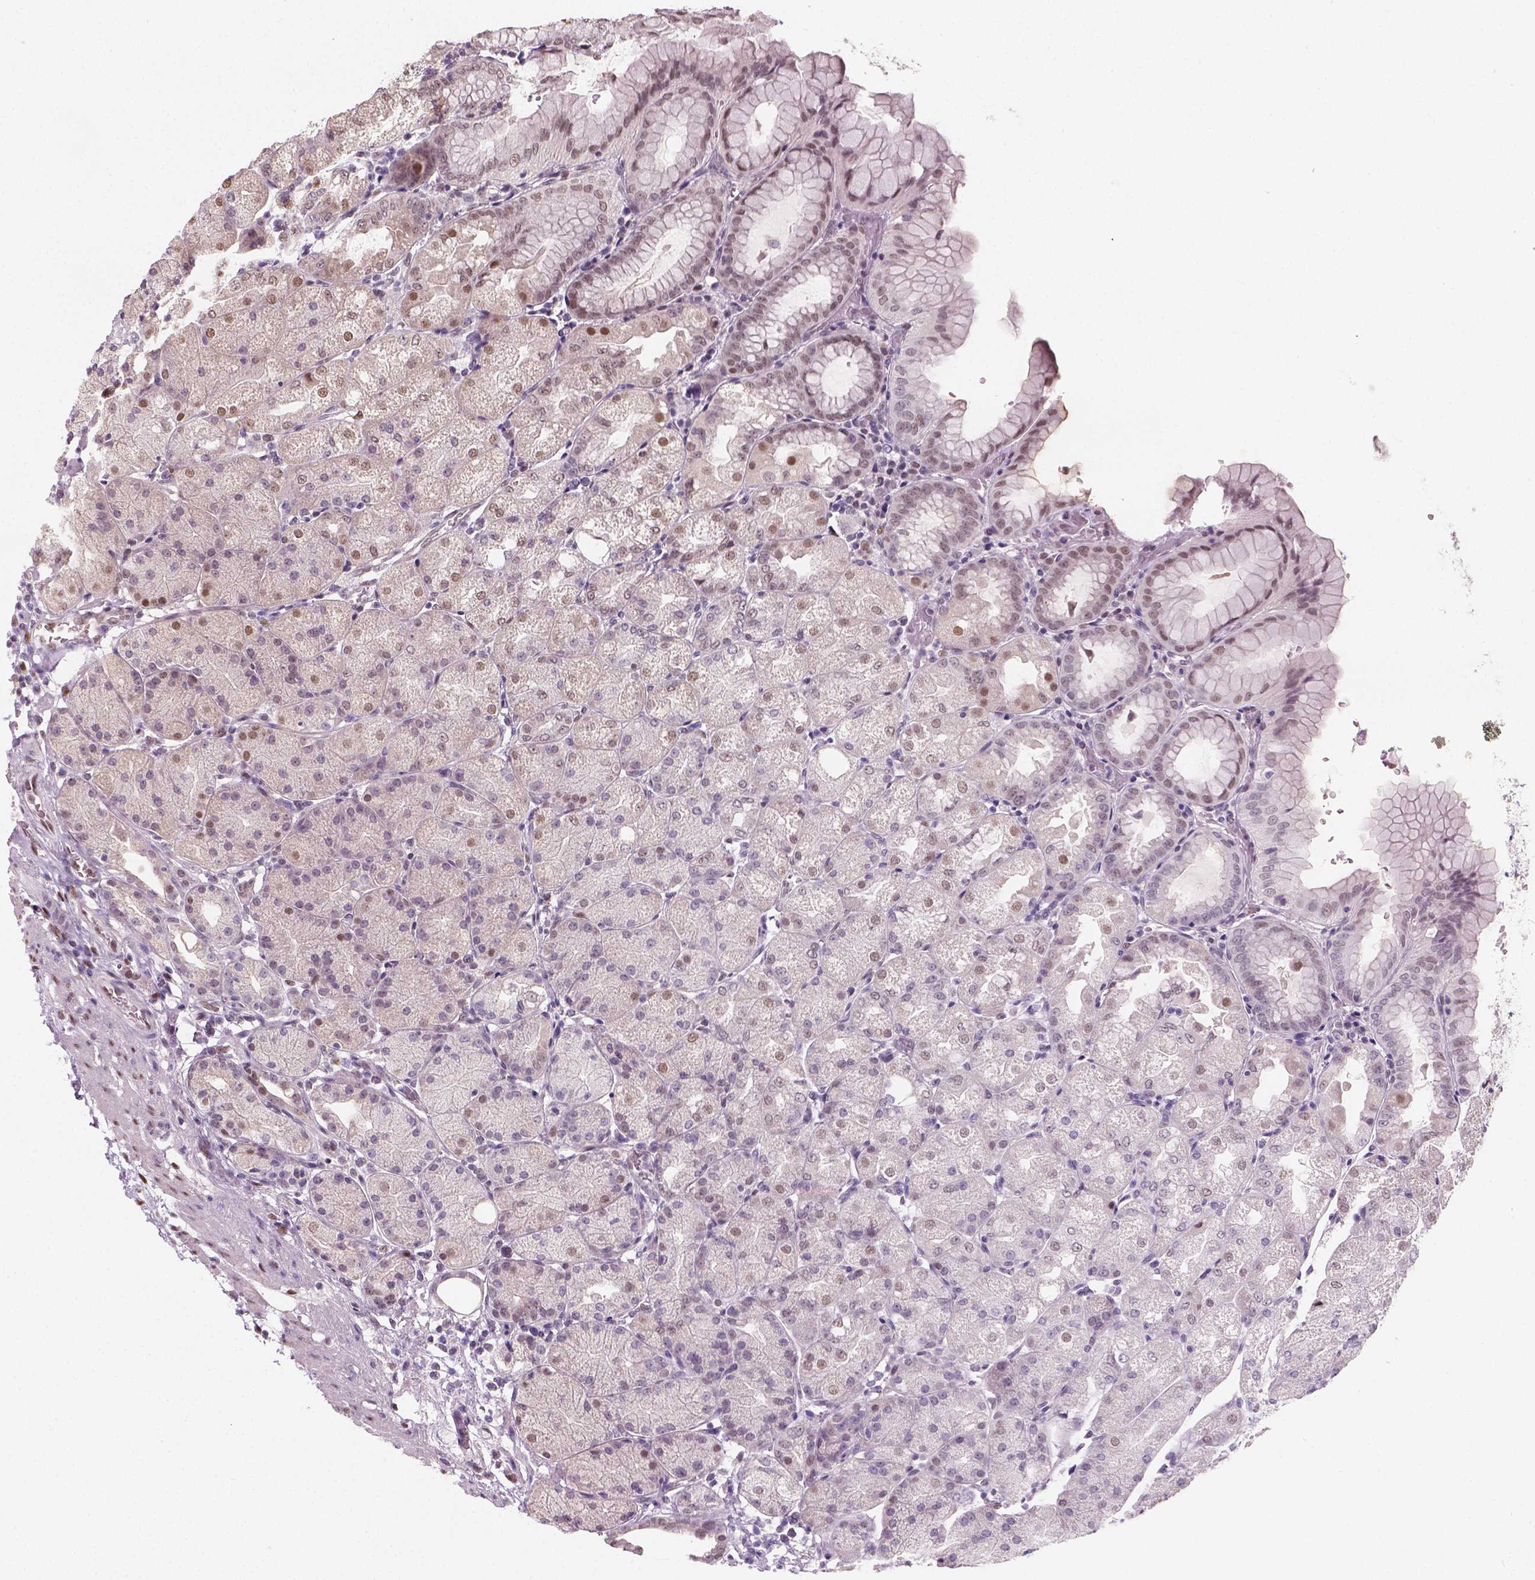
{"staining": {"intensity": "moderate", "quantity": "<25%", "location": "nuclear"}, "tissue": "stomach", "cell_type": "Glandular cells", "image_type": "normal", "snomed": [{"axis": "morphology", "description": "Normal tissue, NOS"}, {"axis": "topography", "description": "Stomach, upper"}, {"axis": "topography", "description": "Stomach"}, {"axis": "topography", "description": "Stomach, lower"}], "caption": "This image shows immunohistochemistry (IHC) staining of unremarkable stomach, with low moderate nuclear expression in about <25% of glandular cells.", "gene": "C1orf112", "patient": {"sex": "male", "age": 62}}